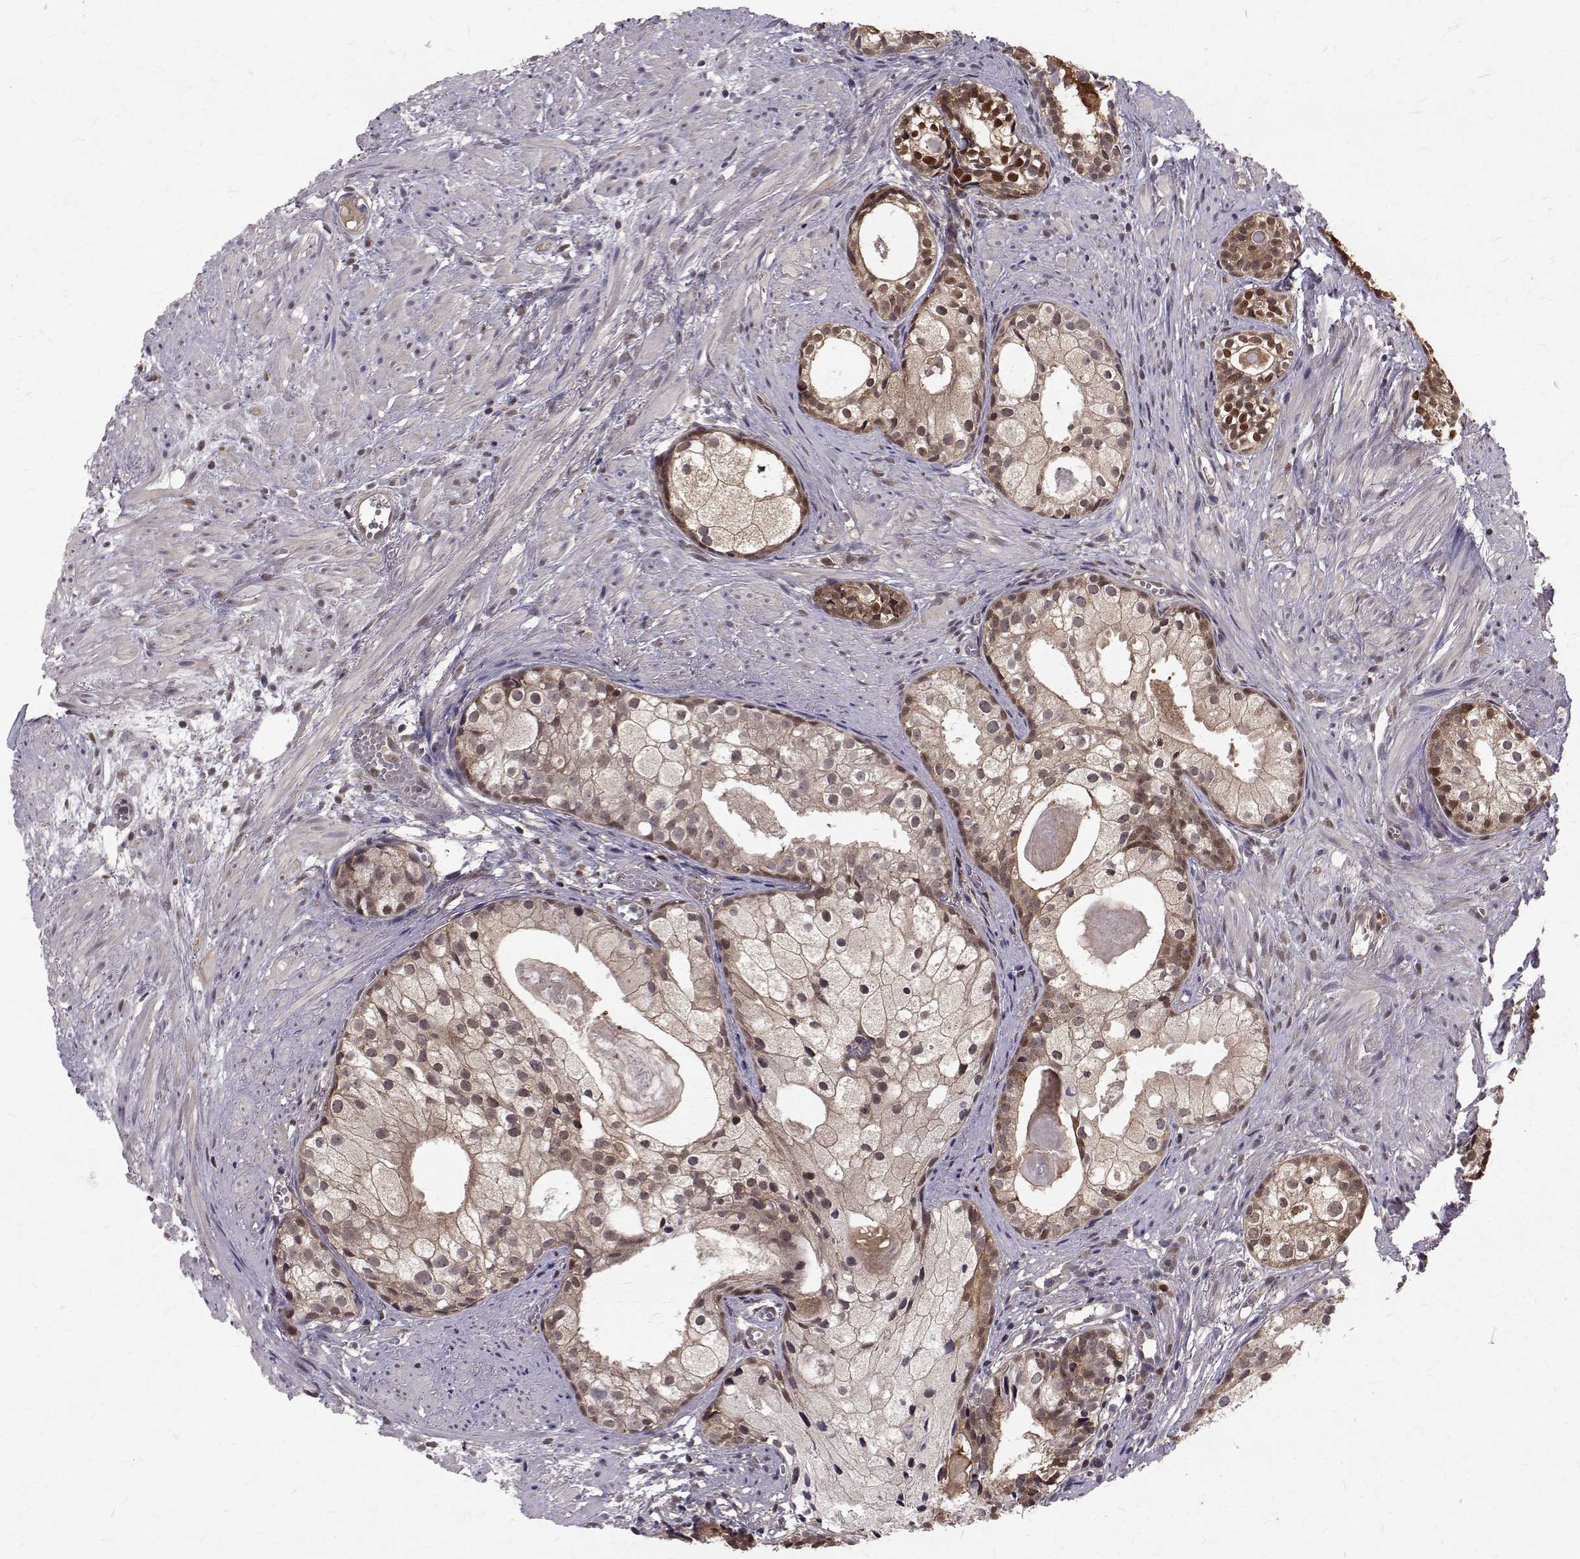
{"staining": {"intensity": "moderate", "quantity": ">75%", "location": "cytoplasmic/membranous,nuclear"}, "tissue": "prostate cancer", "cell_type": "Tumor cells", "image_type": "cancer", "snomed": [{"axis": "morphology", "description": "Adenocarcinoma, High grade"}, {"axis": "topography", "description": "Prostate"}], "caption": "This is a photomicrograph of IHC staining of adenocarcinoma (high-grade) (prostate), which shows moderate staining in the cytoplasmic/membranous and nuclear of tumor cells.", "gene": "NIF3L1", "patient": {"sex": "male", "age": 85}}